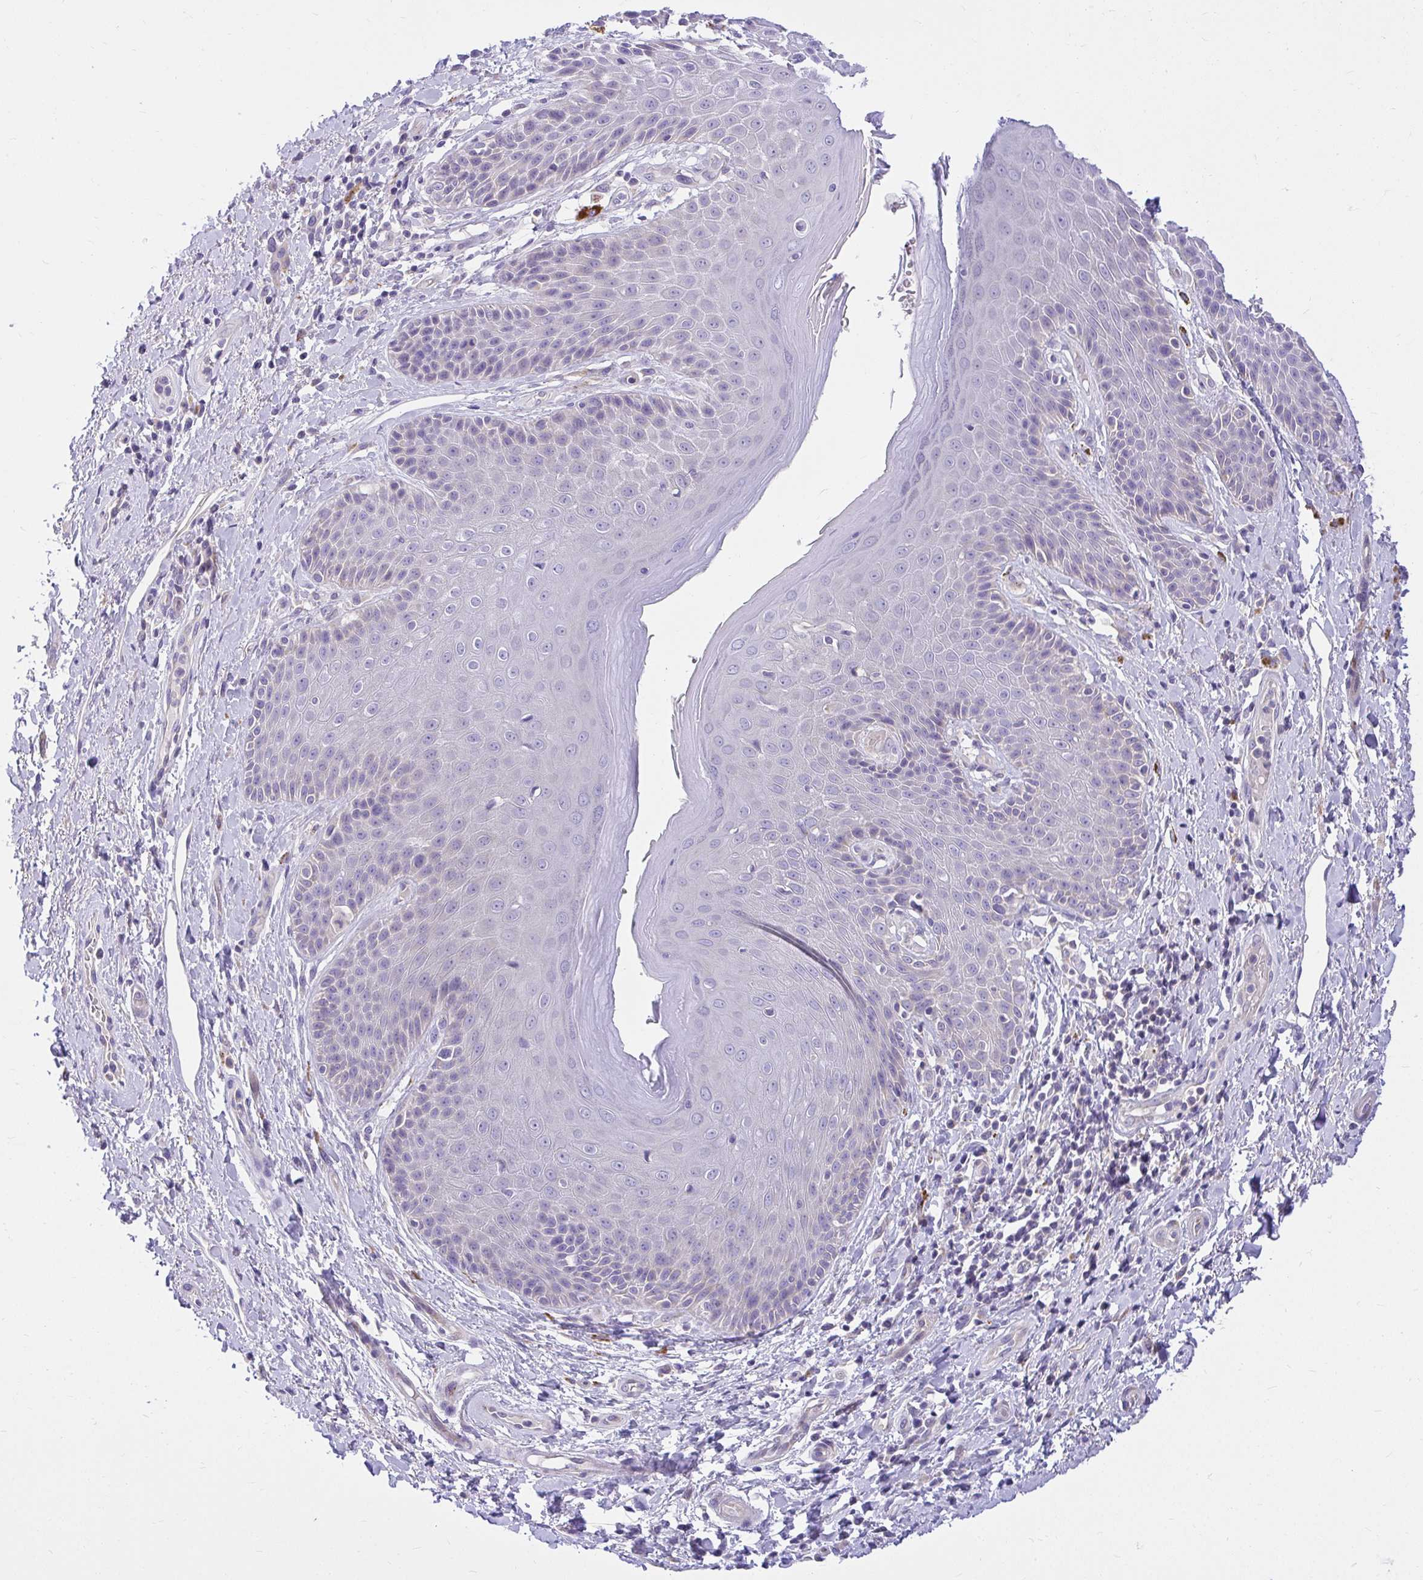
{"staining": {"intensity": "moderate", "quantity": "<25%", "location": "cytoplasmic/membranous"}, "tissue": "skin", "cell_type": "Epidermal cells", "image_type": "normal", "snomed": [{"axis": "morphology", "description": "Normal tissue, NOS"}, {"axis": "topography", "description": "Anal"}, {"axis": "topography", "description": "Peripheral nerve tissue"}], "caption": "Immunohistochemical staining of unremarkable human skin displays <25% levels of moderate cytoplasmic/membranous protein staining in about <25% of epidermal cells.", "gene": "PKN3", "patient": {"sex": "male", "age": 51}}